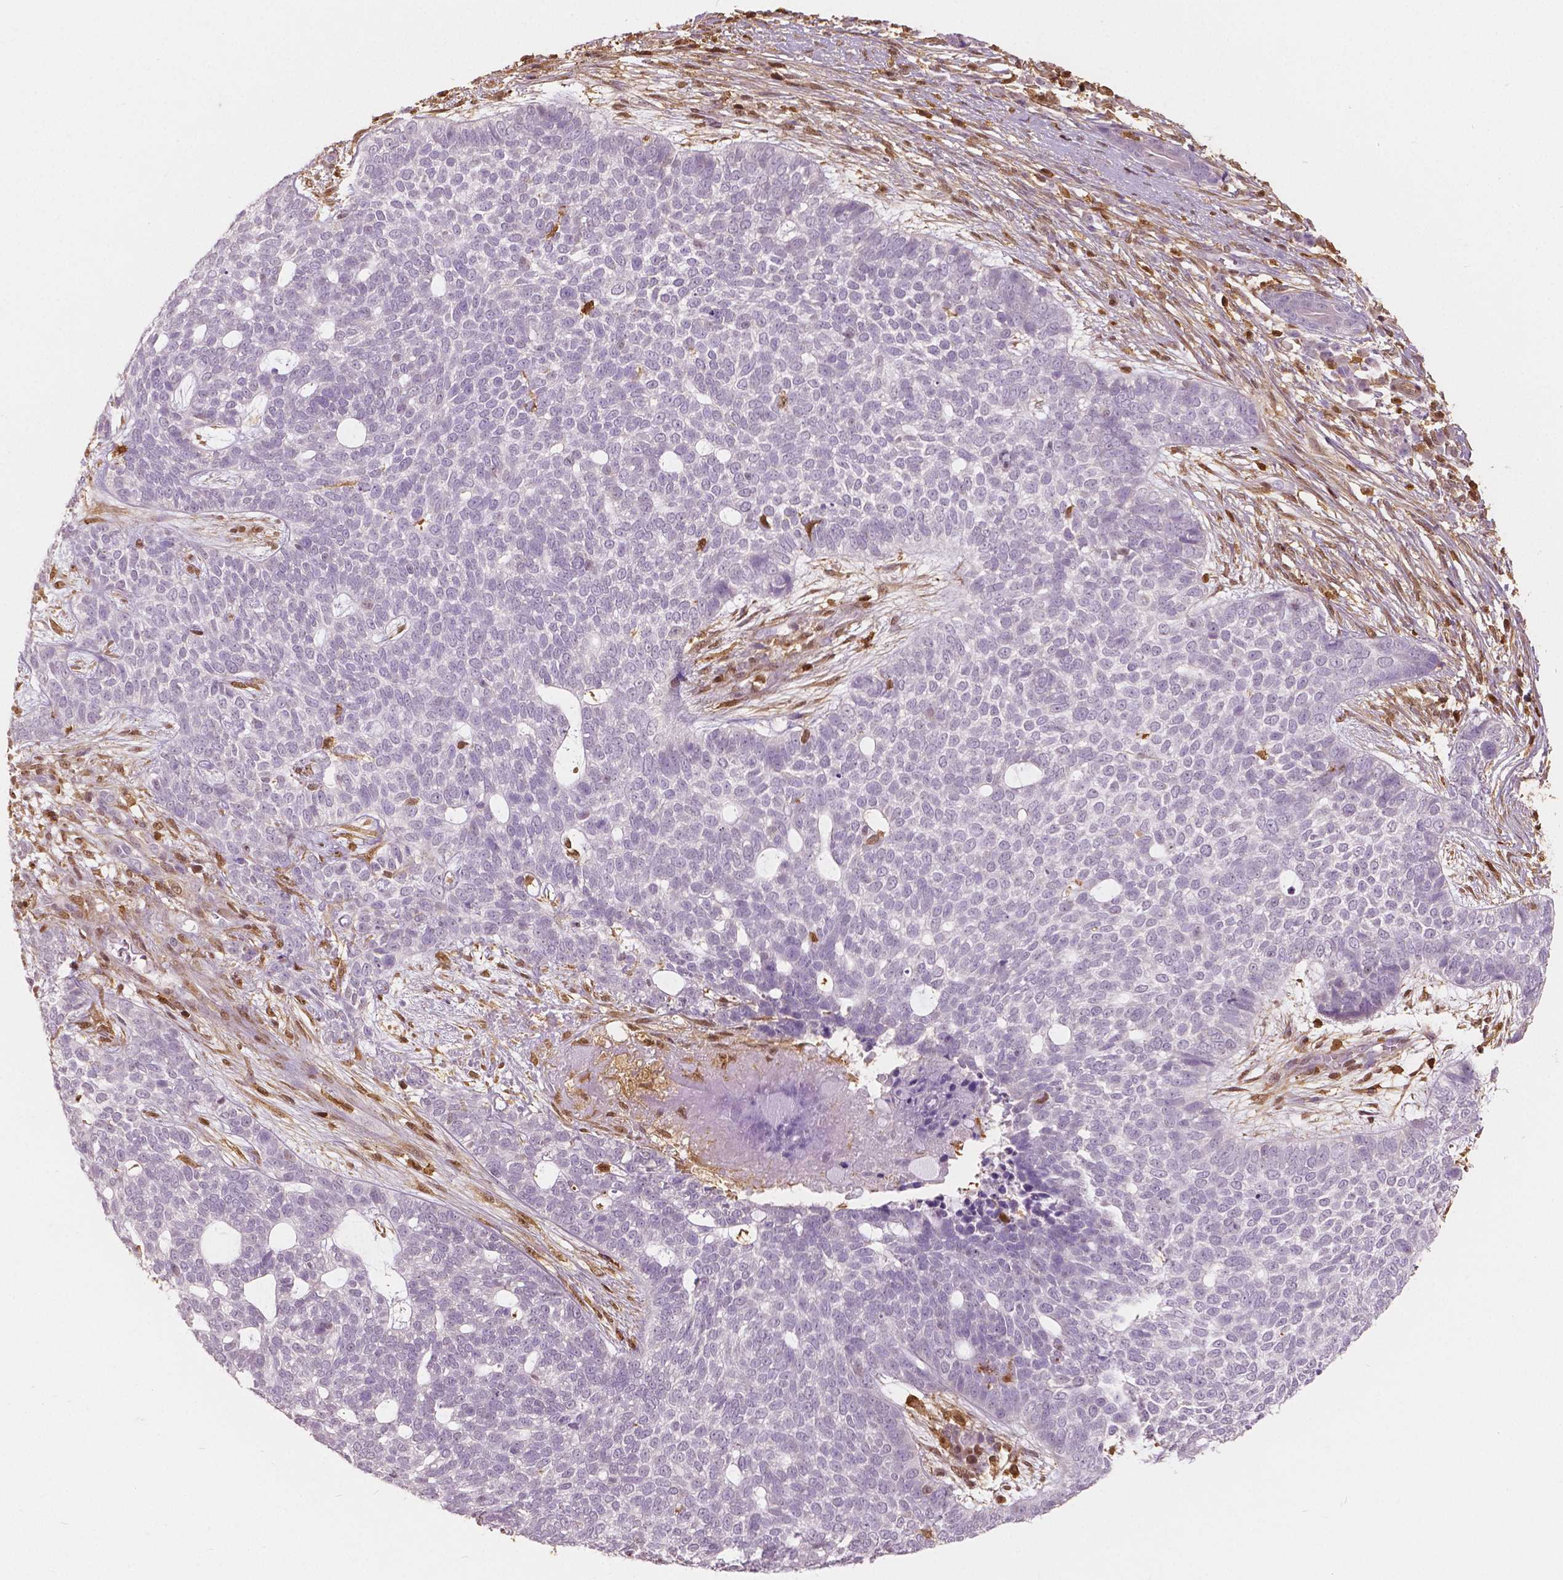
{"staining": {"intensity": "negative", "quantity": "none", "location": "none"}, "tissue": "skin cancer", "cell_type": "Tumor cells", "image_type": "cancer", "snomed": [{"axis": "morphology", "description": "Basal cell carcinoma"}, {"axis": "topography", "description": "Skin"}], "caption": "A histopathology image of skin basal cell carcinoma stained for a protein displays no brown staining in tumor cells. (Brightfield microscopy of DAB IHC at high magnification).", "gene": "S100A4", "patient": {"sex": "female", "age": 69}}